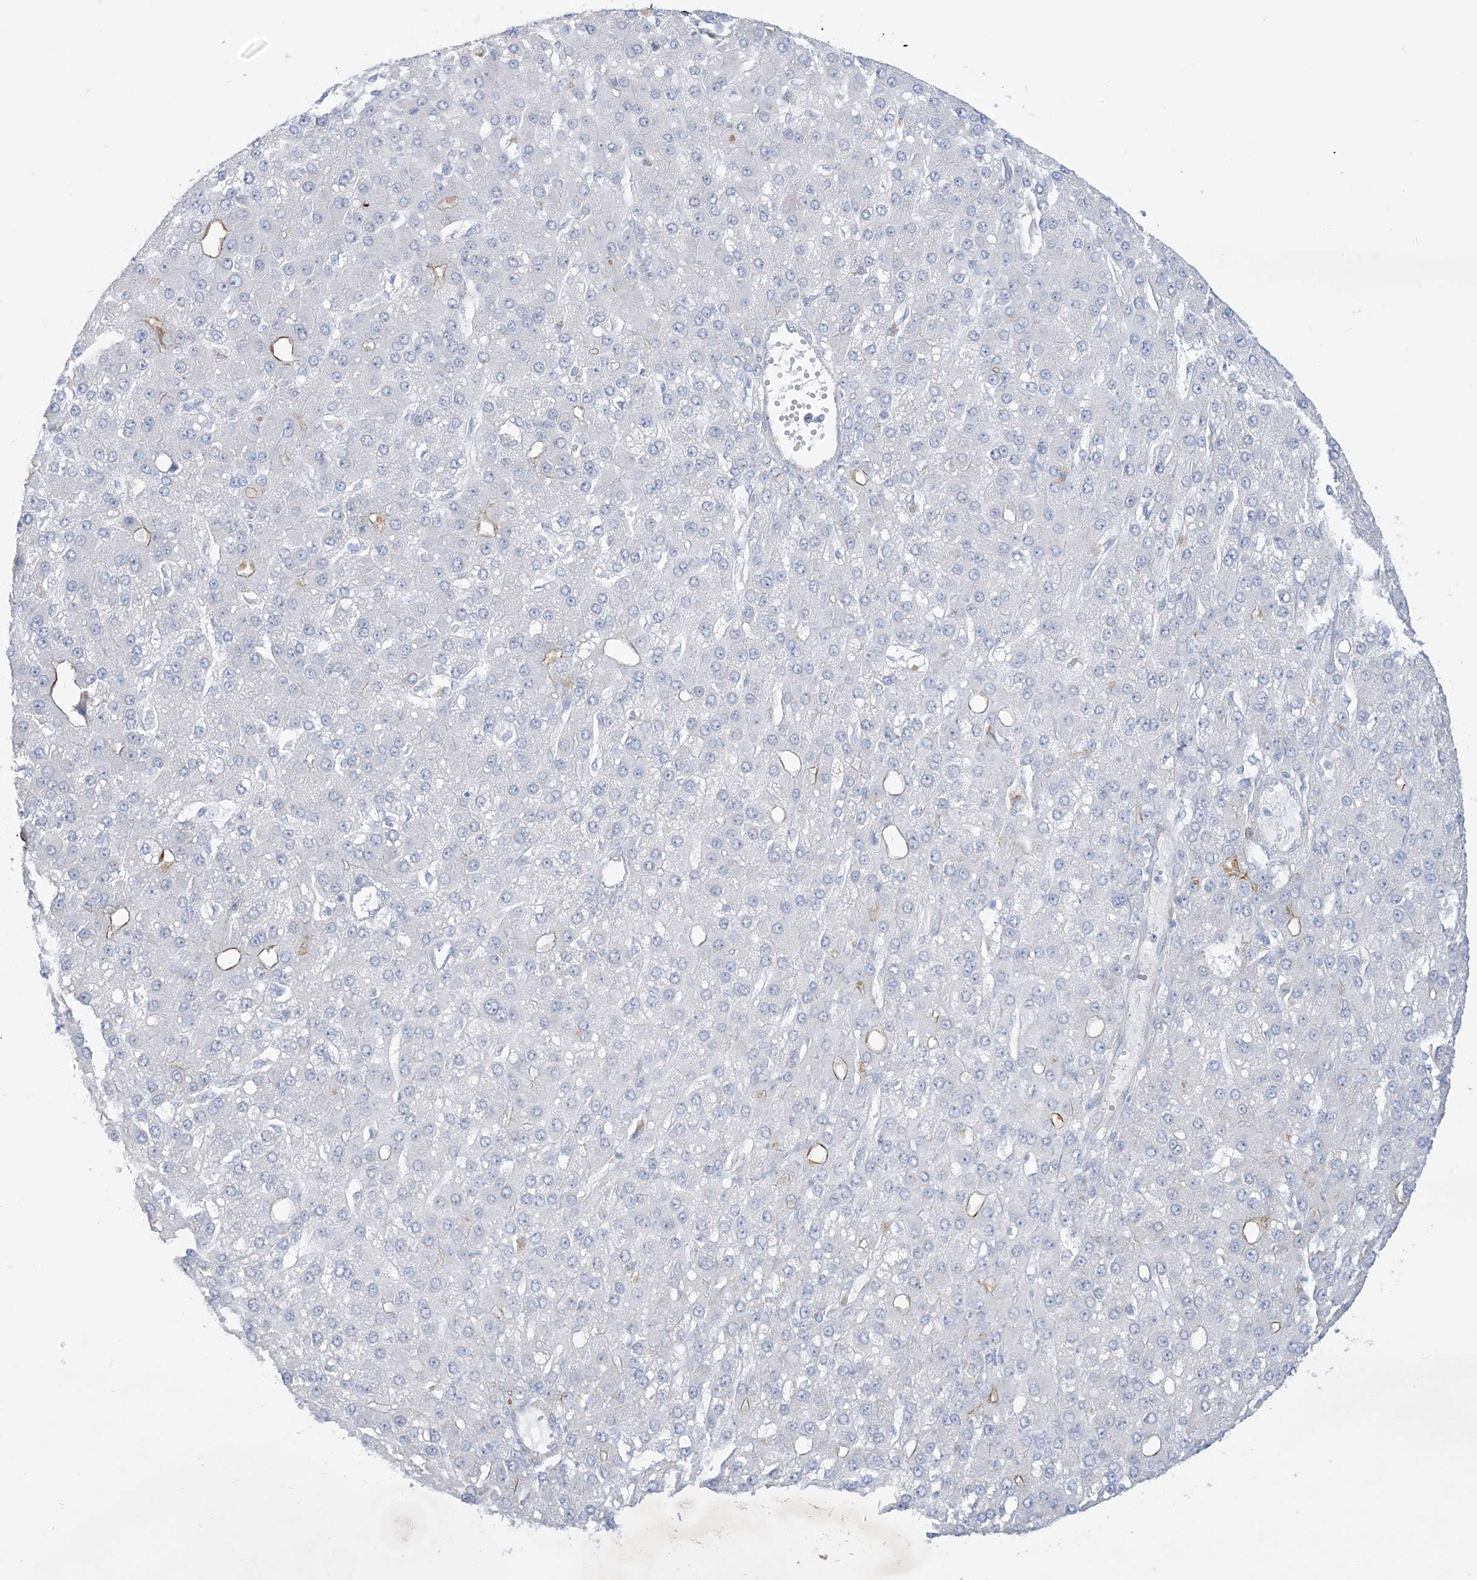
{"staining": {"intensity": "negative", "quantity": "none", "location": "none"}, "tissue": "liver cancer", "cell_type": "Tumor cells", "image_type": "cancer", "snomed": [{"axis": "morphology", "description": "Carcinoma, Hepatocellular, NOS"}, {"axis": "topography", "description": "Liver"}], "caption": "DAB (3,3'-diaminobenzidine) immunohistochemical staining of human liver hepatocellular carcinoma displays no significant expression in tumor cells. (DAB (3,3'-diaminobenzidine) immunohistochemistry (IHC) with hematoxylin counter stain).", "gene": "B3GNT7", "patient": {"sex": "male", "age": 67}}